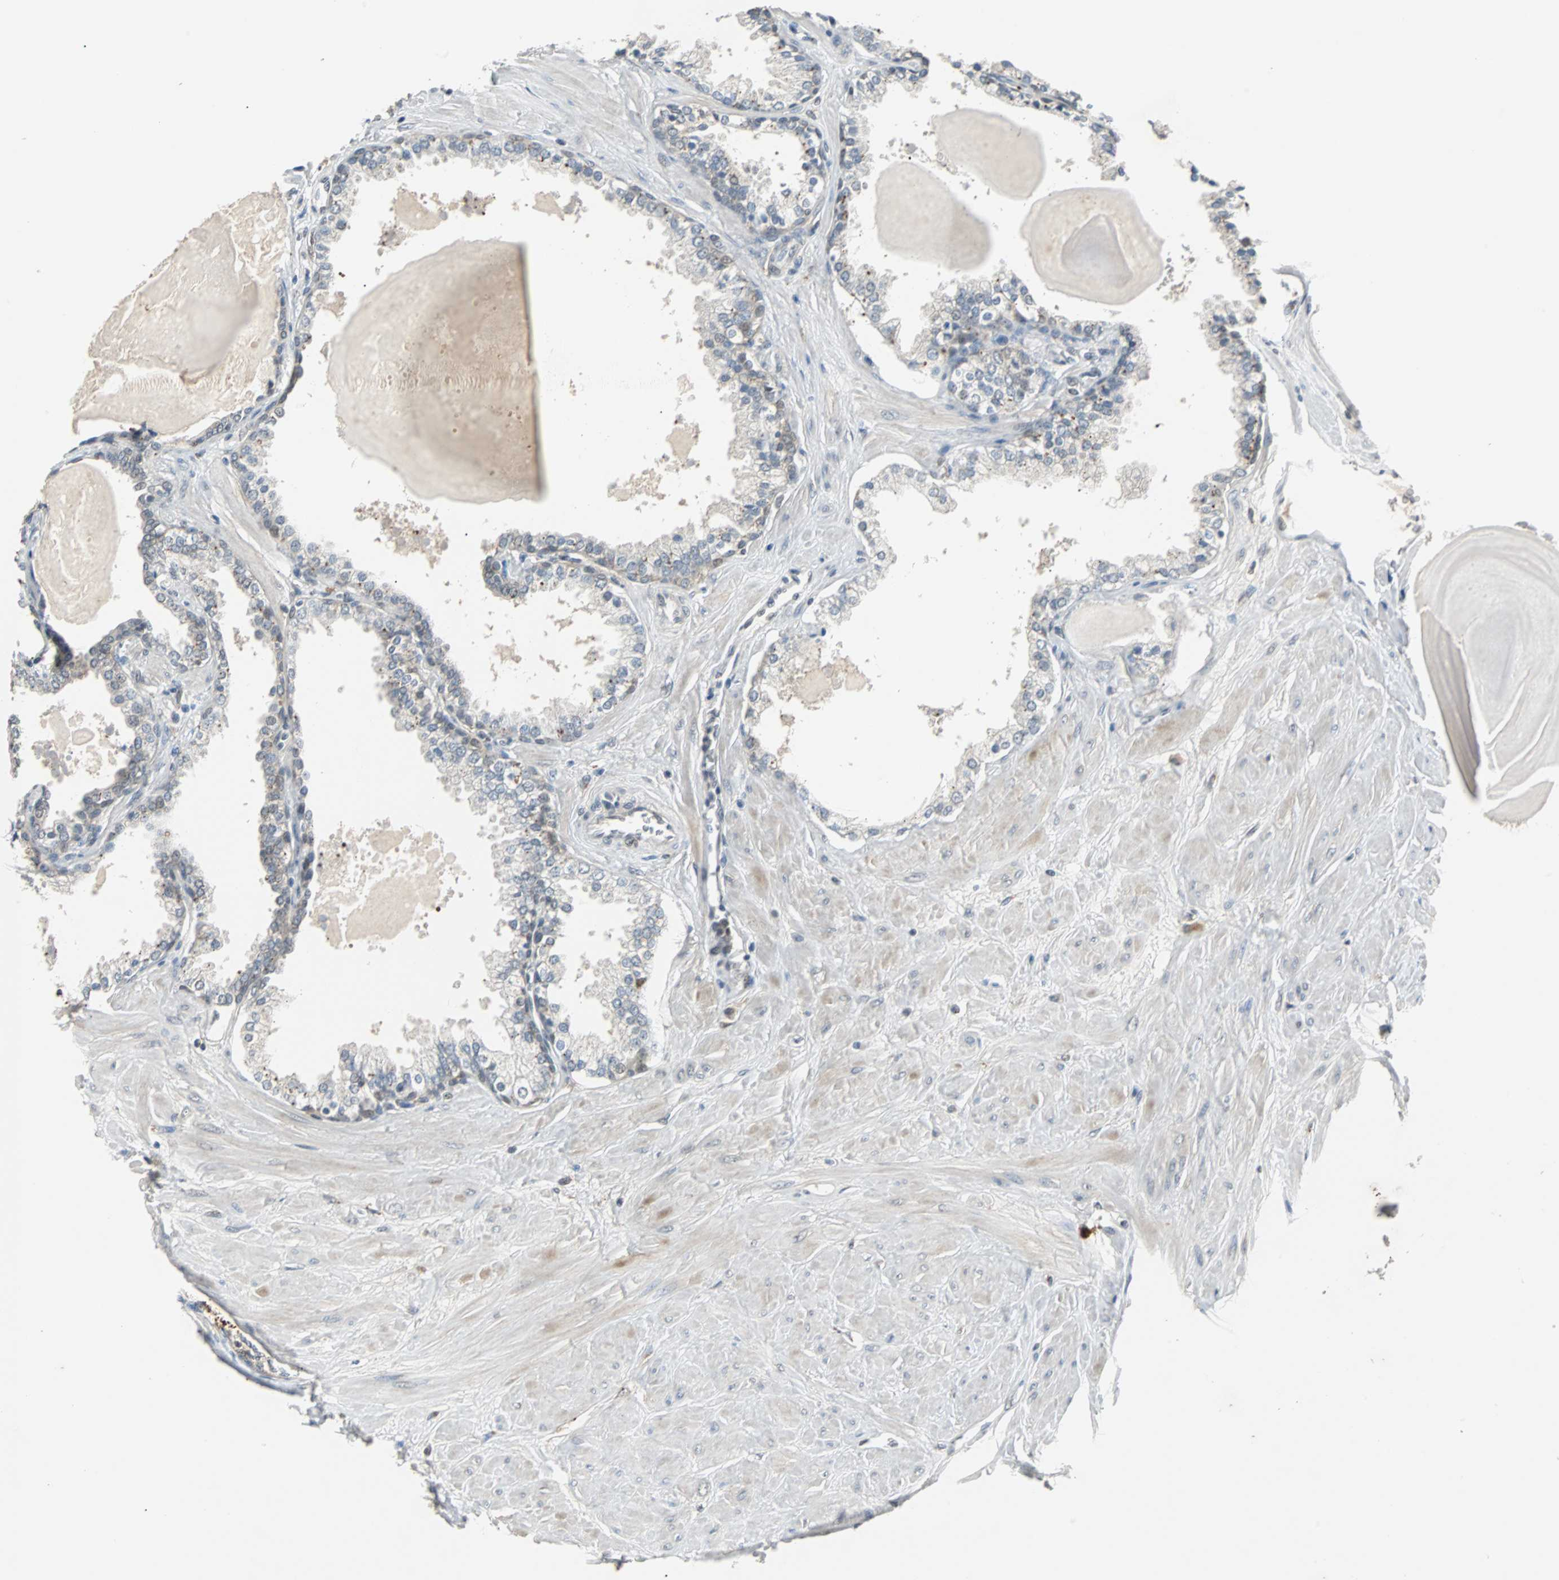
{"staining": {"intensity": "strong", "quantity": "25%-75%", "location": "cytoplasmic/membranous"}, "tissue": "prostate", "cell_type": "Glandular cells", "image_type": "normal", "snomed": [{"axis": "morphology", "description": "Normal tissue, NOS"}, {"axis": "topography", "description": "Prostate"}], "caption": "DAB (3,3'-diaminobenzidine) immunohistochemical staining of normal prostate demonstrates strong cytoplasmic/membranous protein staining in approximately 25%-75% of glandular cells.", "gene": "HLX", "patient": {"sex": "male", "age": 51}}